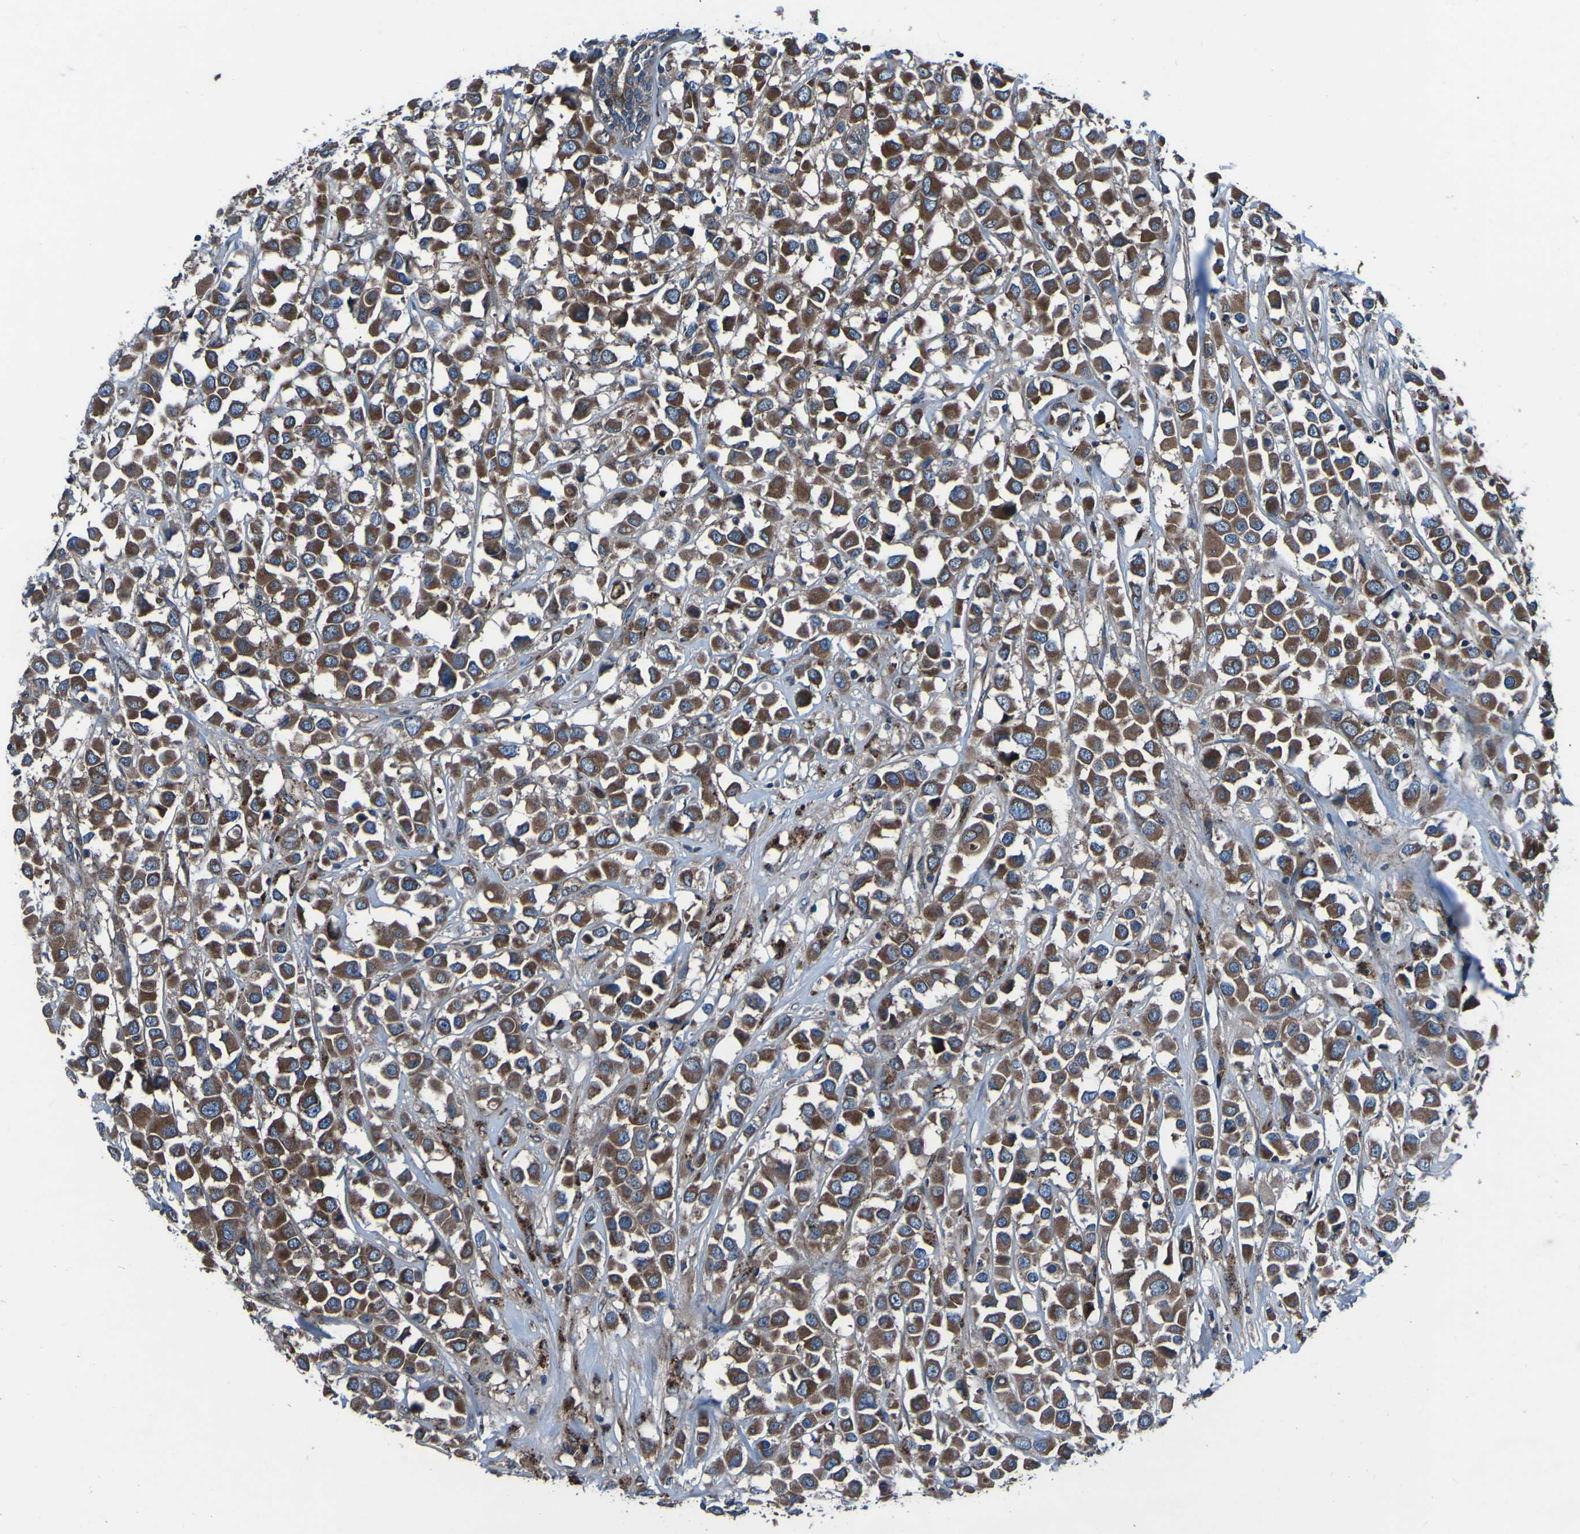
{"staining": {"intensity": "strong", "quantity": ">75%", "location": "cytoplasmic/membranous"}, "tissue": "breast cancer", "cell_type": "Tumor cells", "image_type": "cancer", "snomed": [{"axis": "morphology", "description": "Duct carcinoma"}, {"axis": "topography", "description": "Breast"}], "caption": "A micrograph of breast cancer stained for a protein reveals strong cytoplasmic/membranous brown staining in tumor cells.", "gene": "RAB5B", "patient": {"sex": "female", "age": 61}}